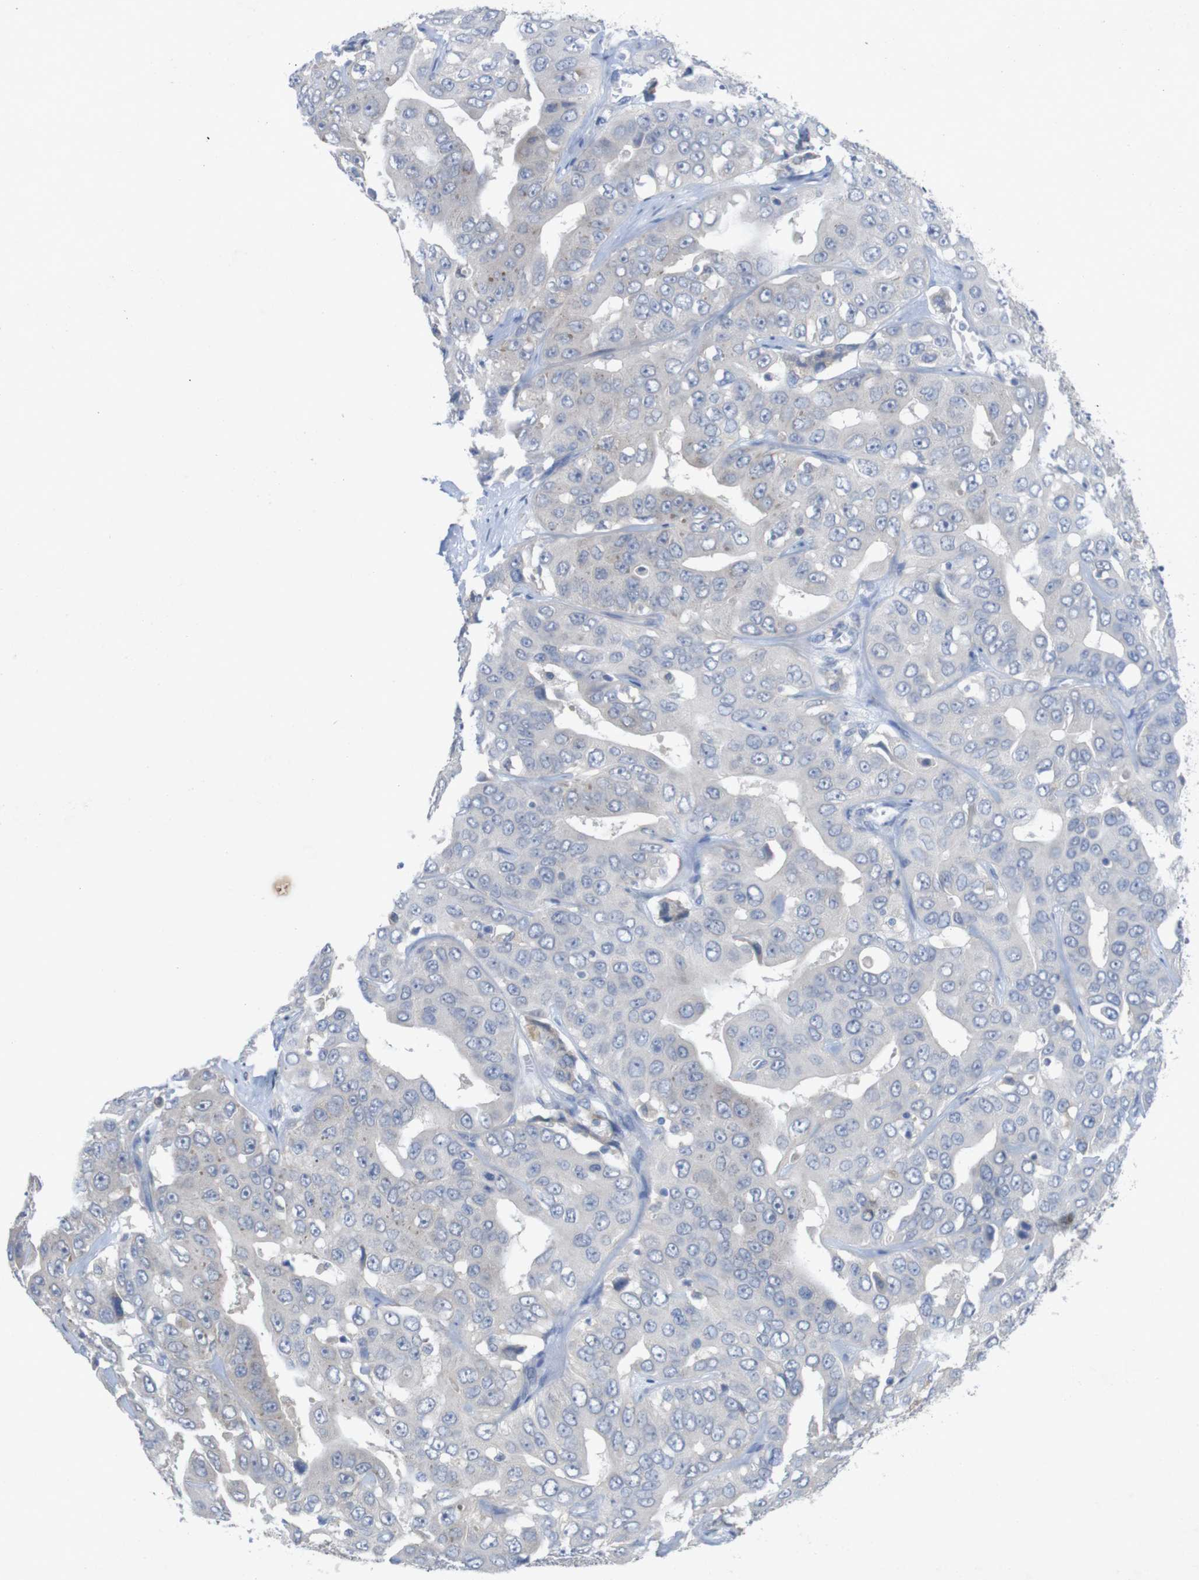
{"staining": {"intensity": "negative", "quantity": "none", "location": "none"}, "tissue": "liver cancer", "cell_type": "Tumor cells", "image_type": "cancer", "snomed": [{"axis": "morphology", "description": "Cholangiocarcinoma"}, {"axis": "topography", "description": "Liver"}], "caption": "Tumor cells are negative for protein expression in human liver cancer (cholangiocarcinoma). (DAB immunohistochemistry (IHC) visualized using brightfield microscopy, high magnification).", "gene": "BCAR3", "patient": {"sex": "female", "age": 52}}